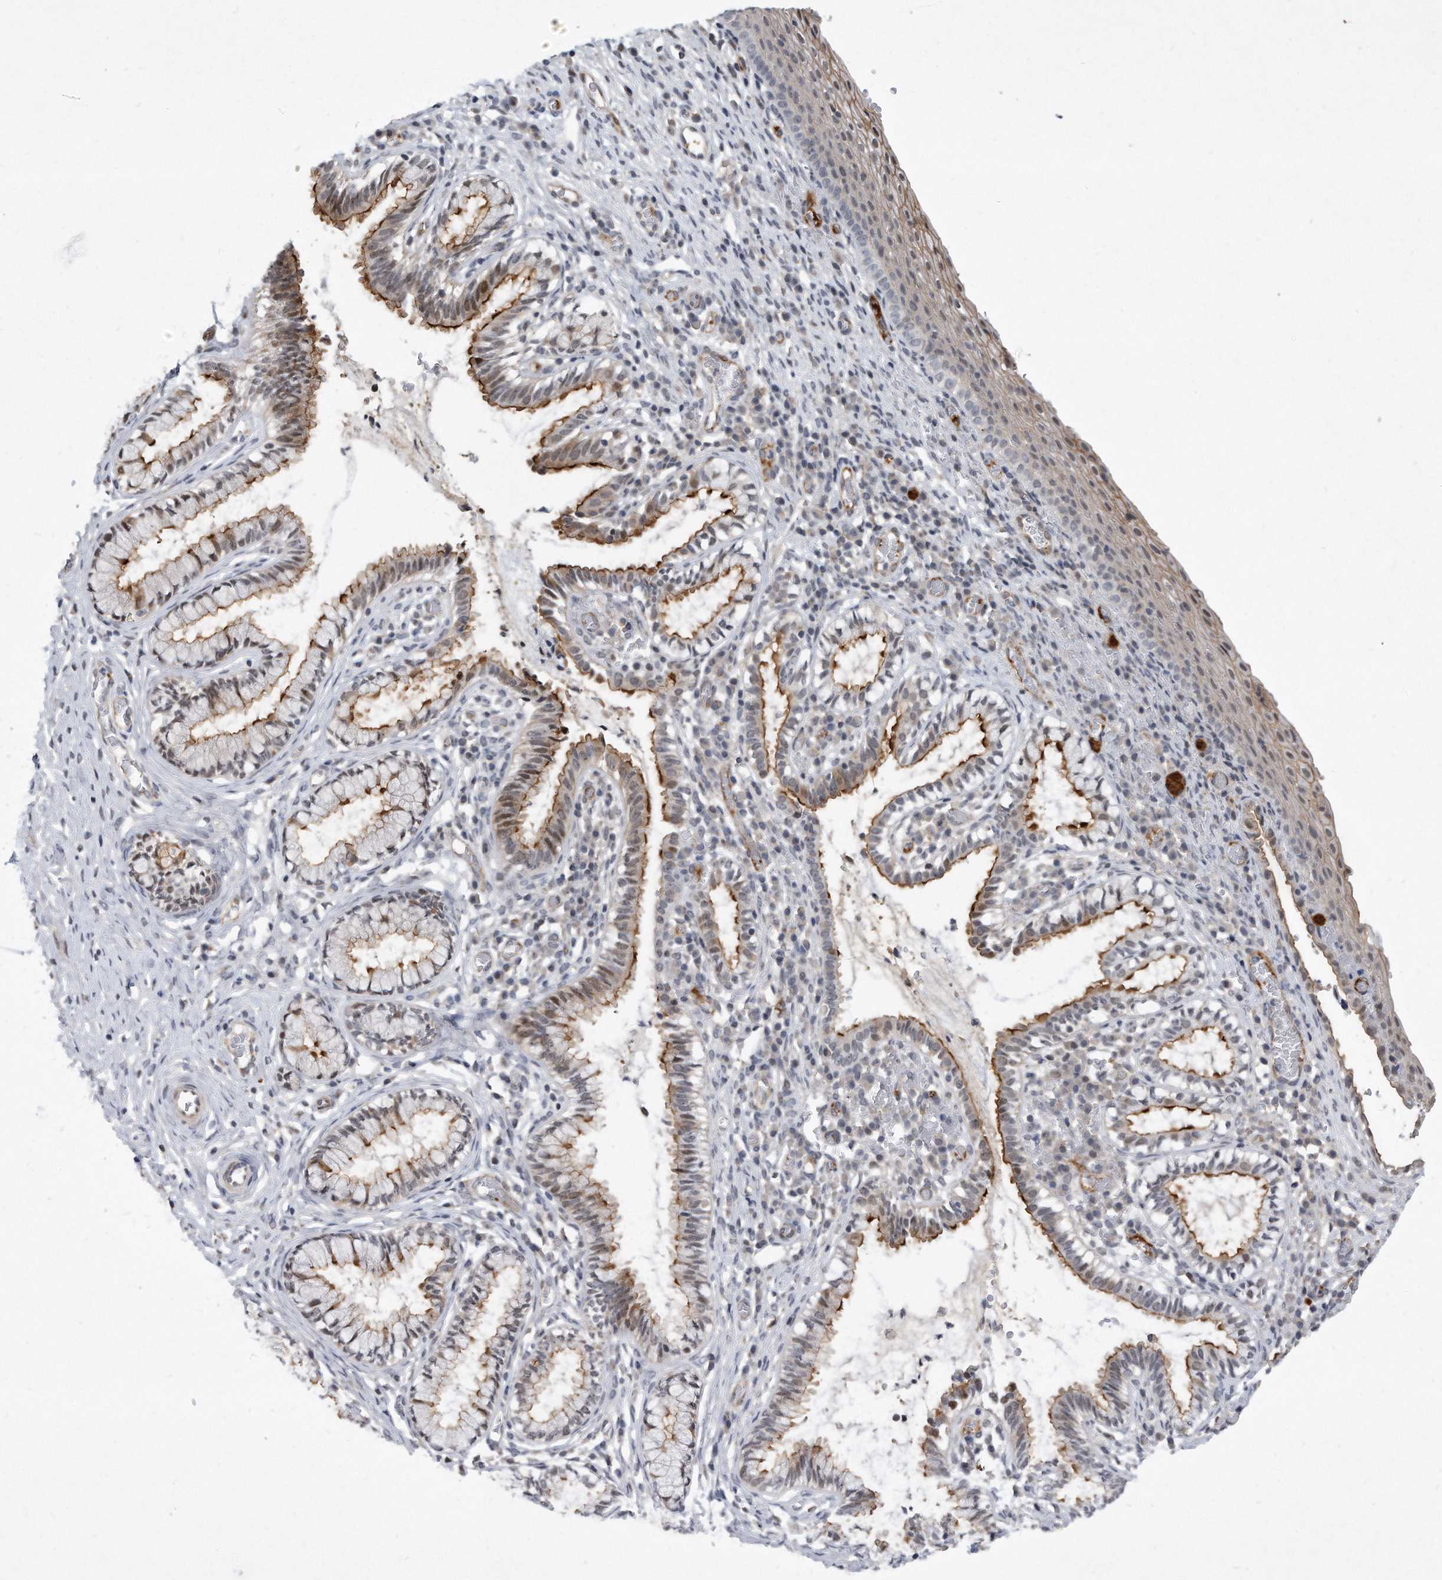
{"staining": {"intensity": "moderate", "quantity": "25%-75%", "location": "cytoplasmic/membranous,nuclear"}, "tissue": "cervix", "cell_type": "Glandular cells", "image_type": "normal", "snomed": [{"axis": "morphology", "description": "Normal tissue, NOS"}, {"axis": "topography", "description": "Cervix"}], "caption": "Glandular cells demonstrate moderate cytoplasmic/membranous,nuclear expression in approximately 25%-75% of cells in benign cervix. Immunohistochemistry stains the protein of interest in brown and the nuclei are stained blue.", "gene": "PGBD2", "patient": {"sex": "female", "age": 27}}